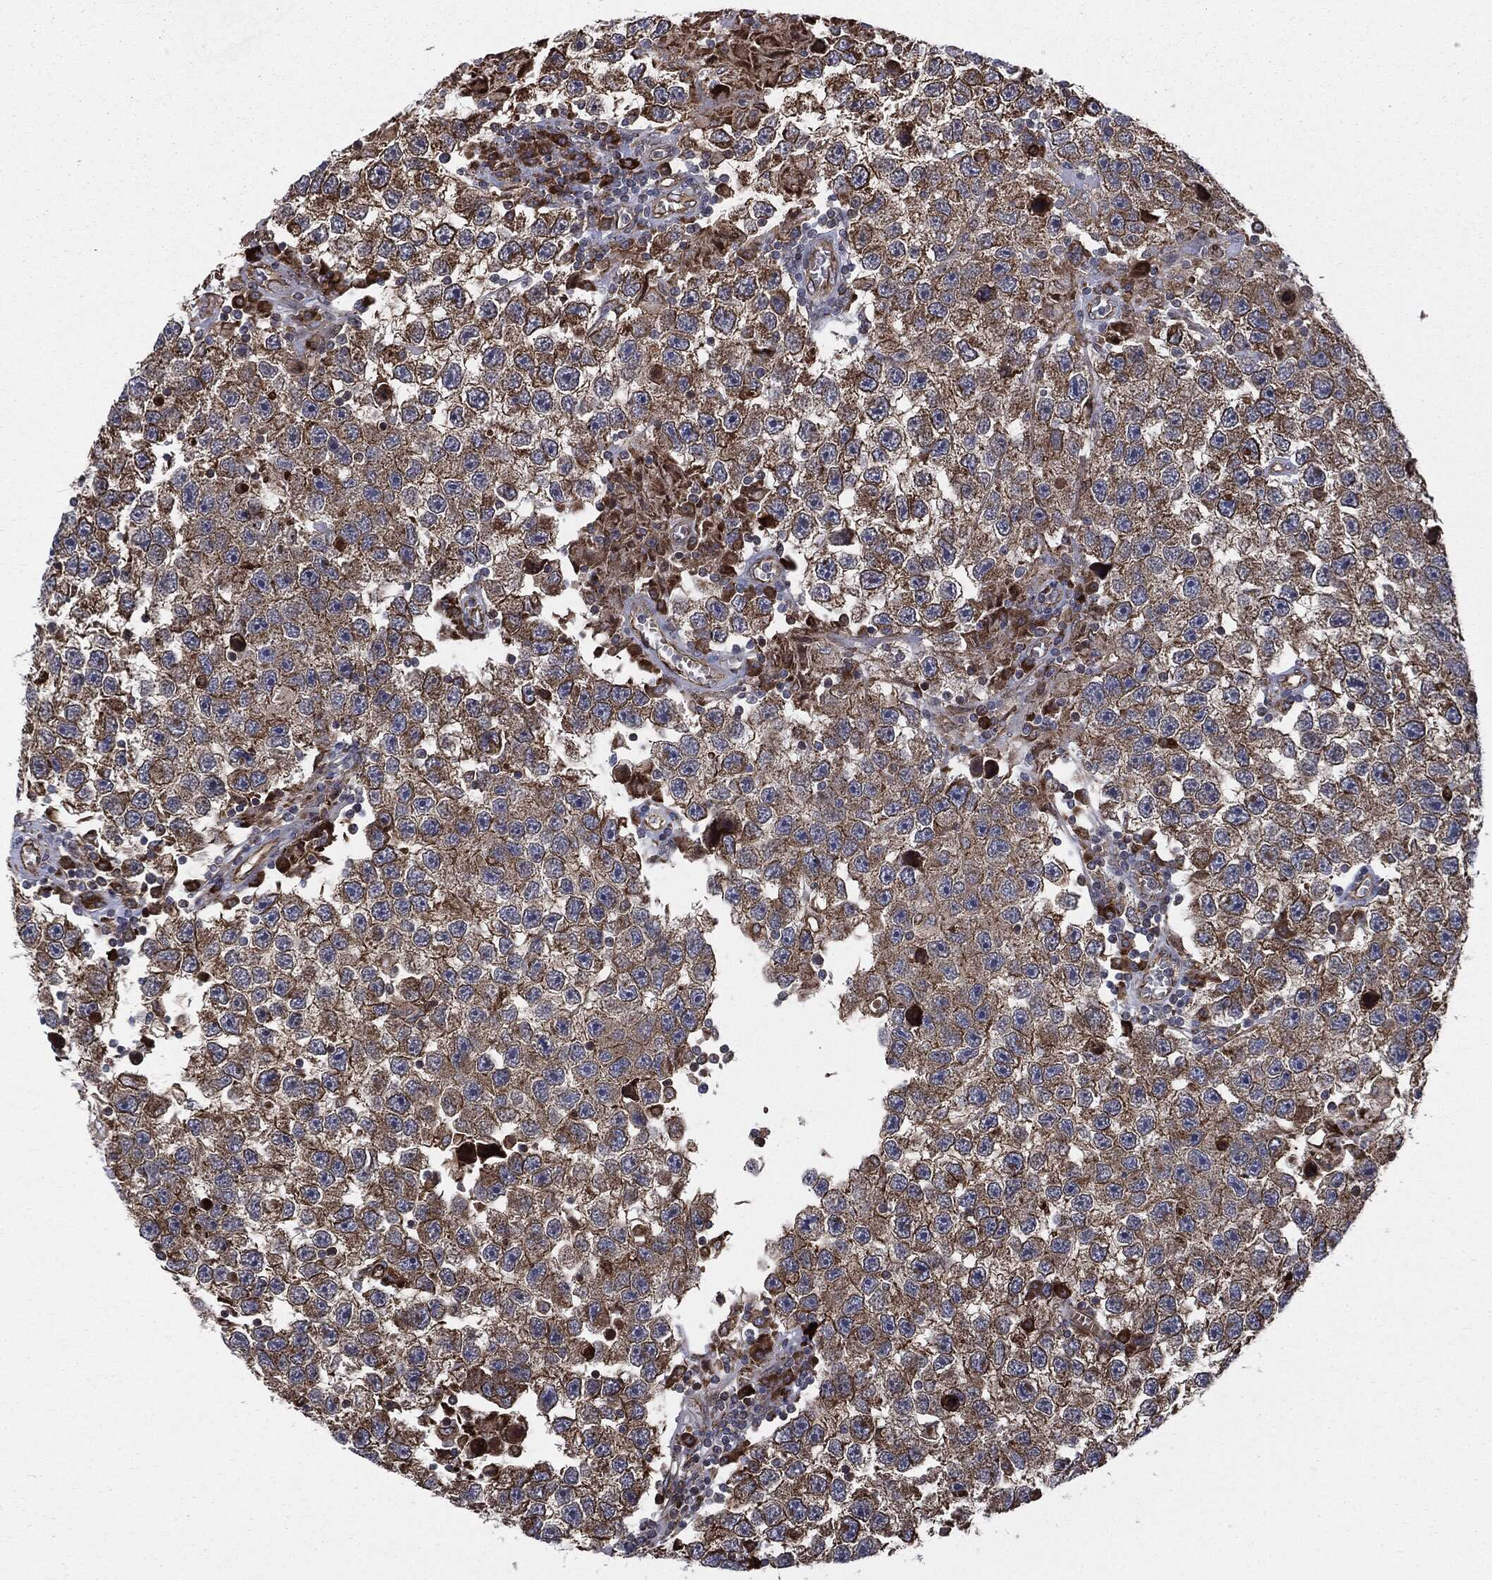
{"staining": {"intensity": "strong", "quantity": "25%-75%", "location": "cytoplasmic/membranous"}, "tissue": "testis cancer", "cell_type": "Tumor cells", "image_type": "cancer", "snomed": [{"axis": "morphology", "description": "Seminoma, NOS"}, {"axis": "topography", "description": "Testis"}], "caption": "A high-resolution photomicrograph shows immunohistochemistry staining of testis seminoma, which reveals strong cytoplasmic/membranous expression in approximately 25%-75% of tumor cells. (brown staining indicates protein expression, while blue staining denotes nuclei).", "gene": "CYLD", "patient": {"sex": "male", "age": 26}}